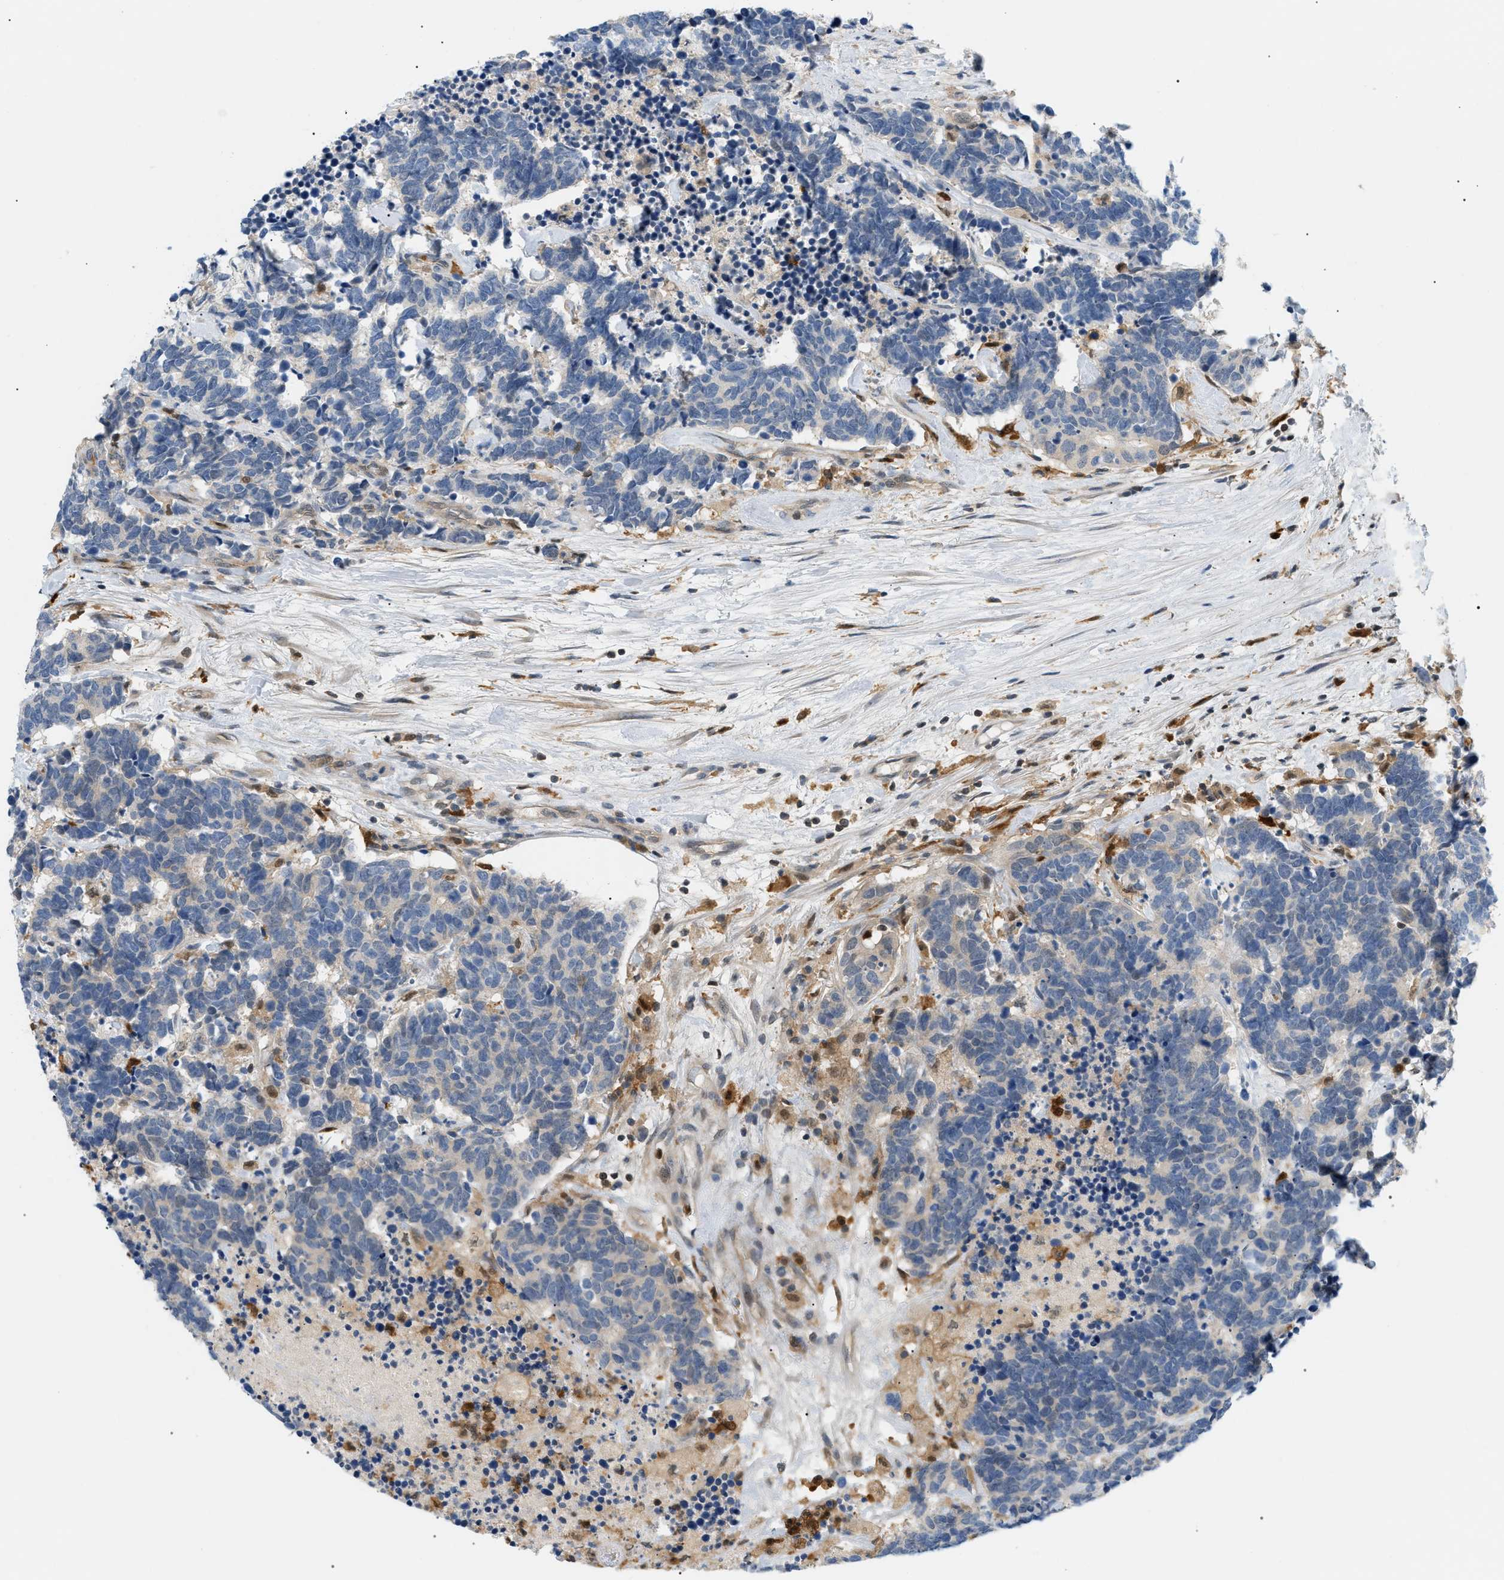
{"staining": {"intensity": "negative", "quantity": "none", "location": "none"}, "tissue": "carcinoid", "cell_type": "Tumor cells", "image_type": "cancer", "snomed": [{"axis": "morphology", "description": "Carcinoma, NOS"}, {"axis": "morphology", "description": "Carcinoid, malignant, NOS"}, {"axis": "topography", "description": "Urinary bladder"}], "caption": "Protein analysis of carcinoid displays no significant positivity in tumor cells.", "gene": "PYCARD", "patient": {"sex": "male", "age": 57}}